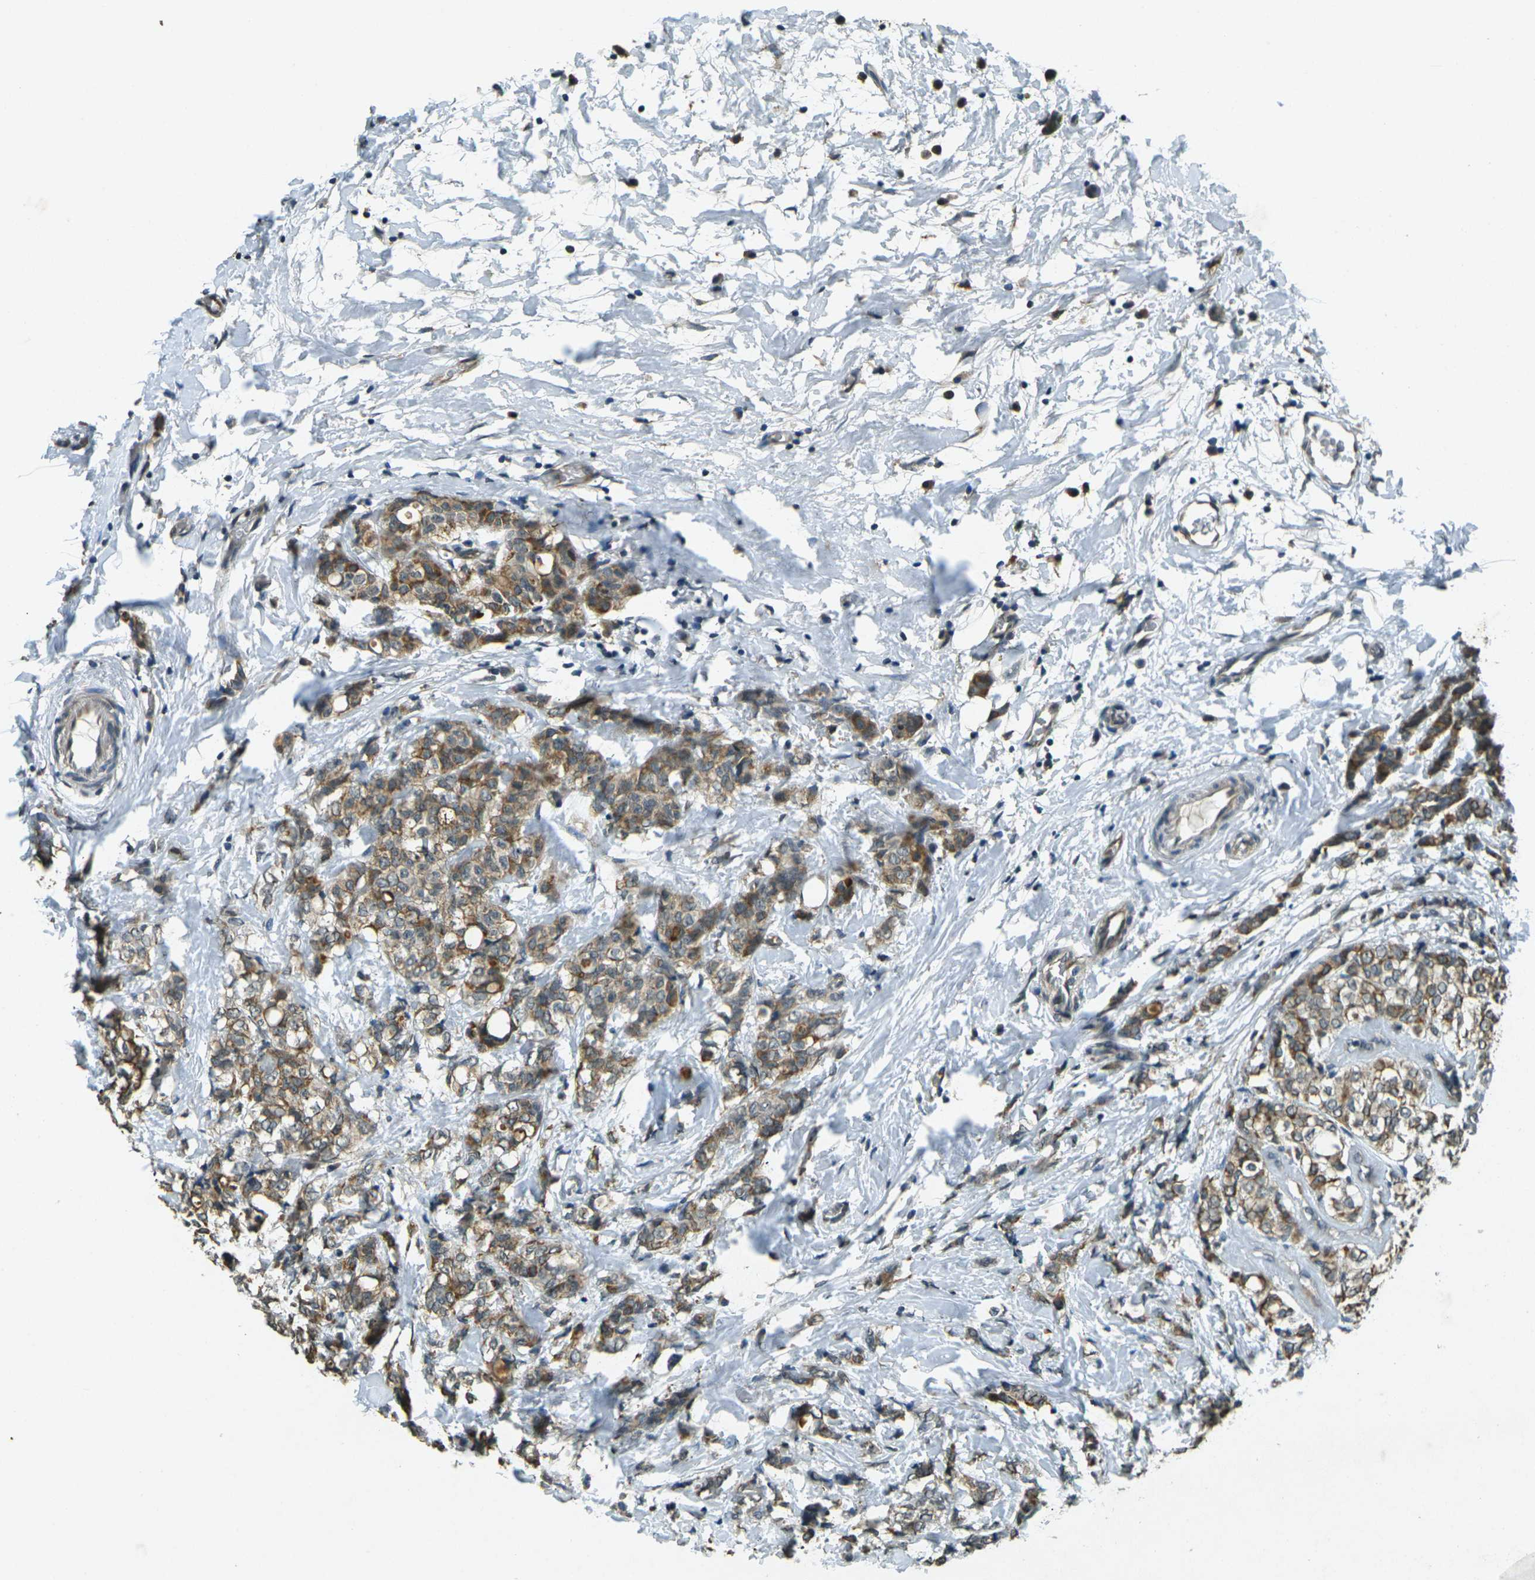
{"staining": {"intensity": "moderate", "quantity": ">75%", "location": "cytoplasmic/membranous"}, "tissue": "breast cancer", "cell_type": "Tumor cells", "image_type": "cancer", "snomed": [{"axis": "morphology", "description": "Lobular carcinoma"}, {"axis": "topography", "description": "Breast"}], "caption": "Moderate cytoplasmic/membranous expression for a protein is identified in approximately >75% of tumor cells of breast cancer using immunohistochemistry.", "gene": "PDE2A", "patient": {"sex": "female", "age": 60}}